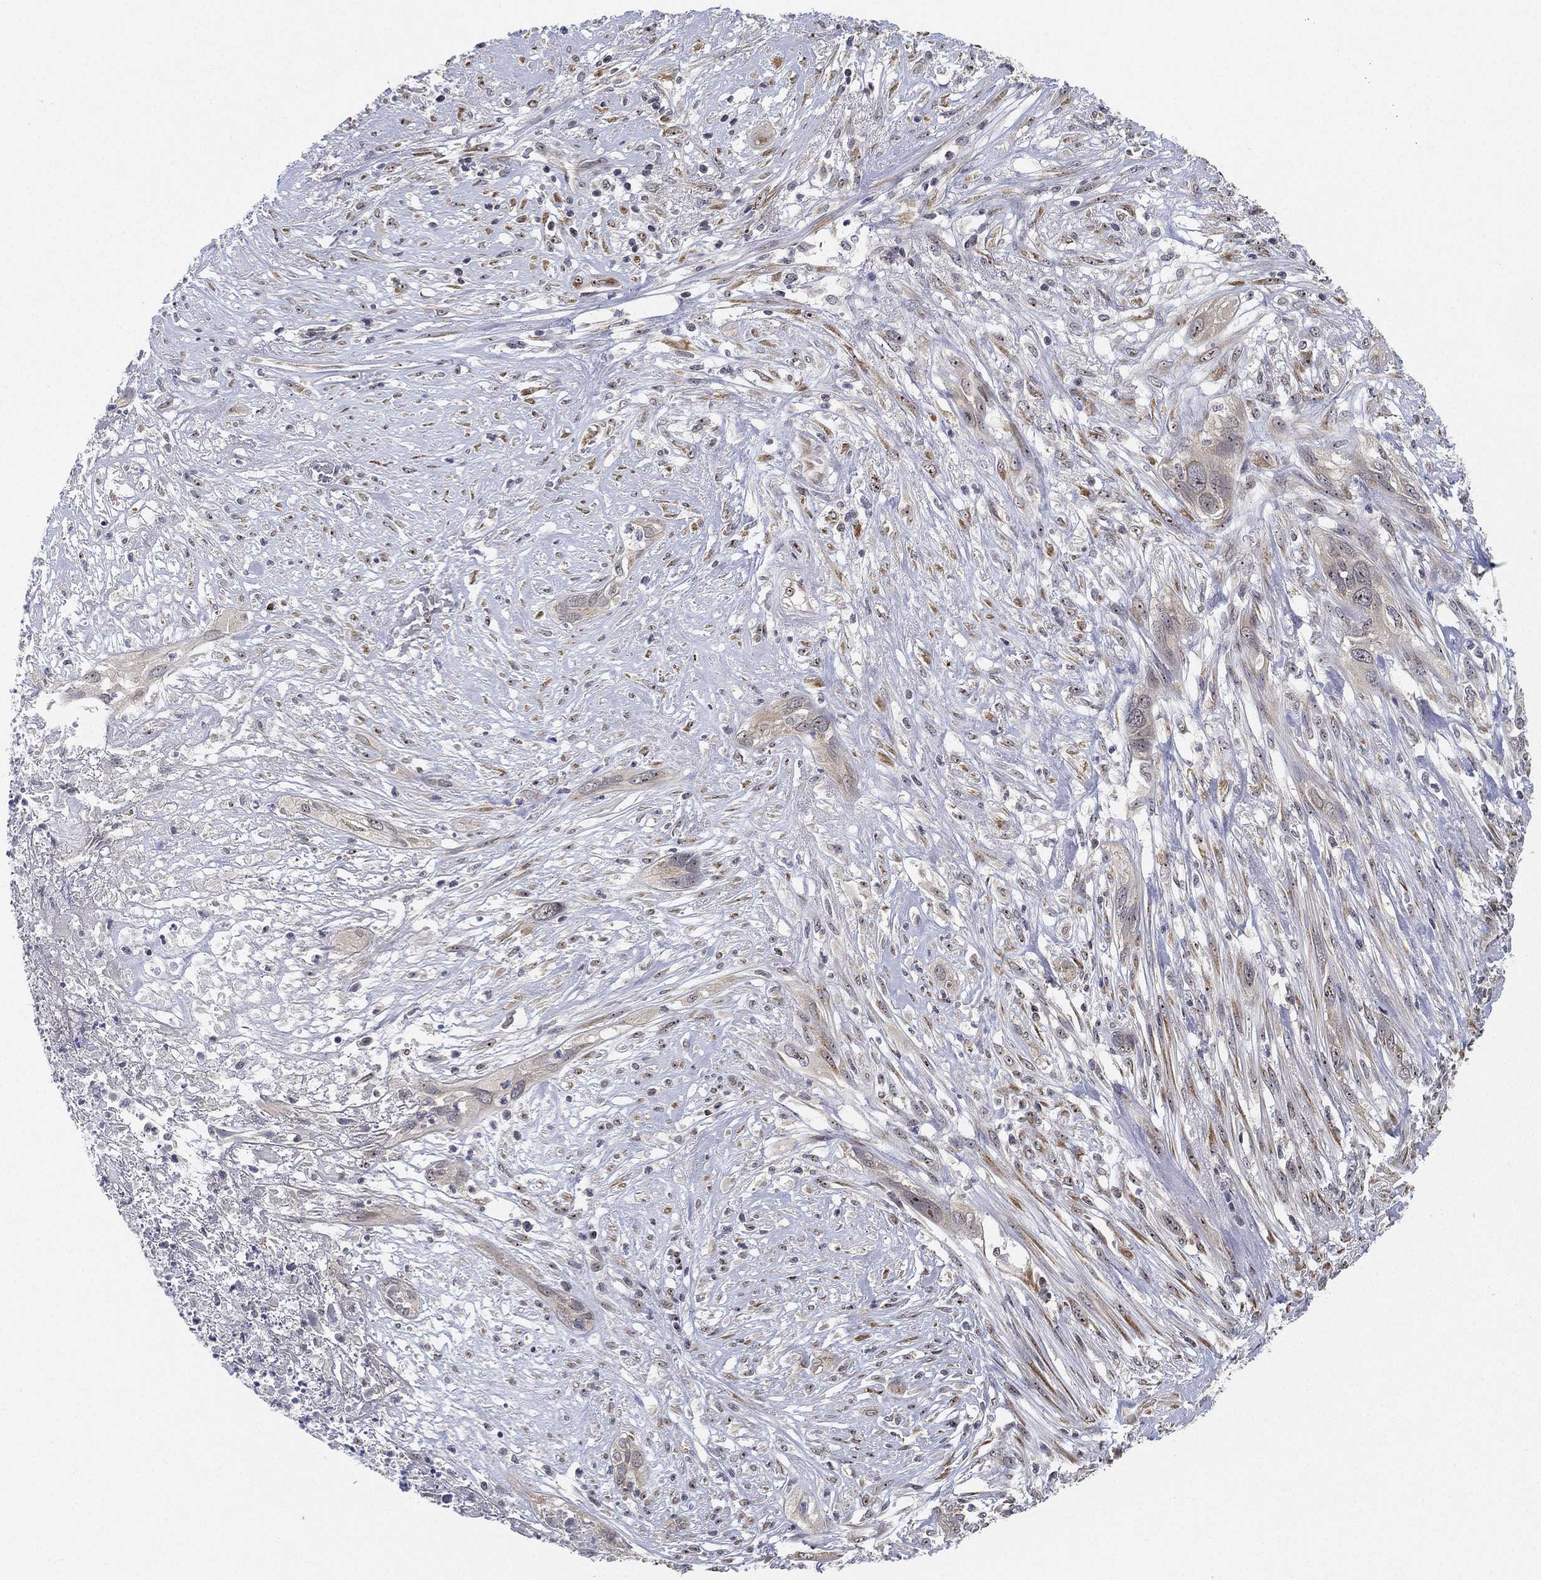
{"staining": {"intensity": "negative", "quantity": "none", "location": "none"}, "tissue": "cervical cancer", "cell_type": "Tumor cells", "image_type": "cancer", "snomed": [{"axis": "morphology", "description": "Squamous cell carcinoma, NOS"}, {"axis": "topography", "description": "Cervix"}], "caption": "Protein analysis of cervical cancer reveals no significant staining in tumor cells. (DAB (3,3'-diaminobenzidine) immunohistochemistry visualized using brightfield microscopy, high magnification).", "gene": "PPP1R16B", "patient": {"sex": "female", "age": 57}}